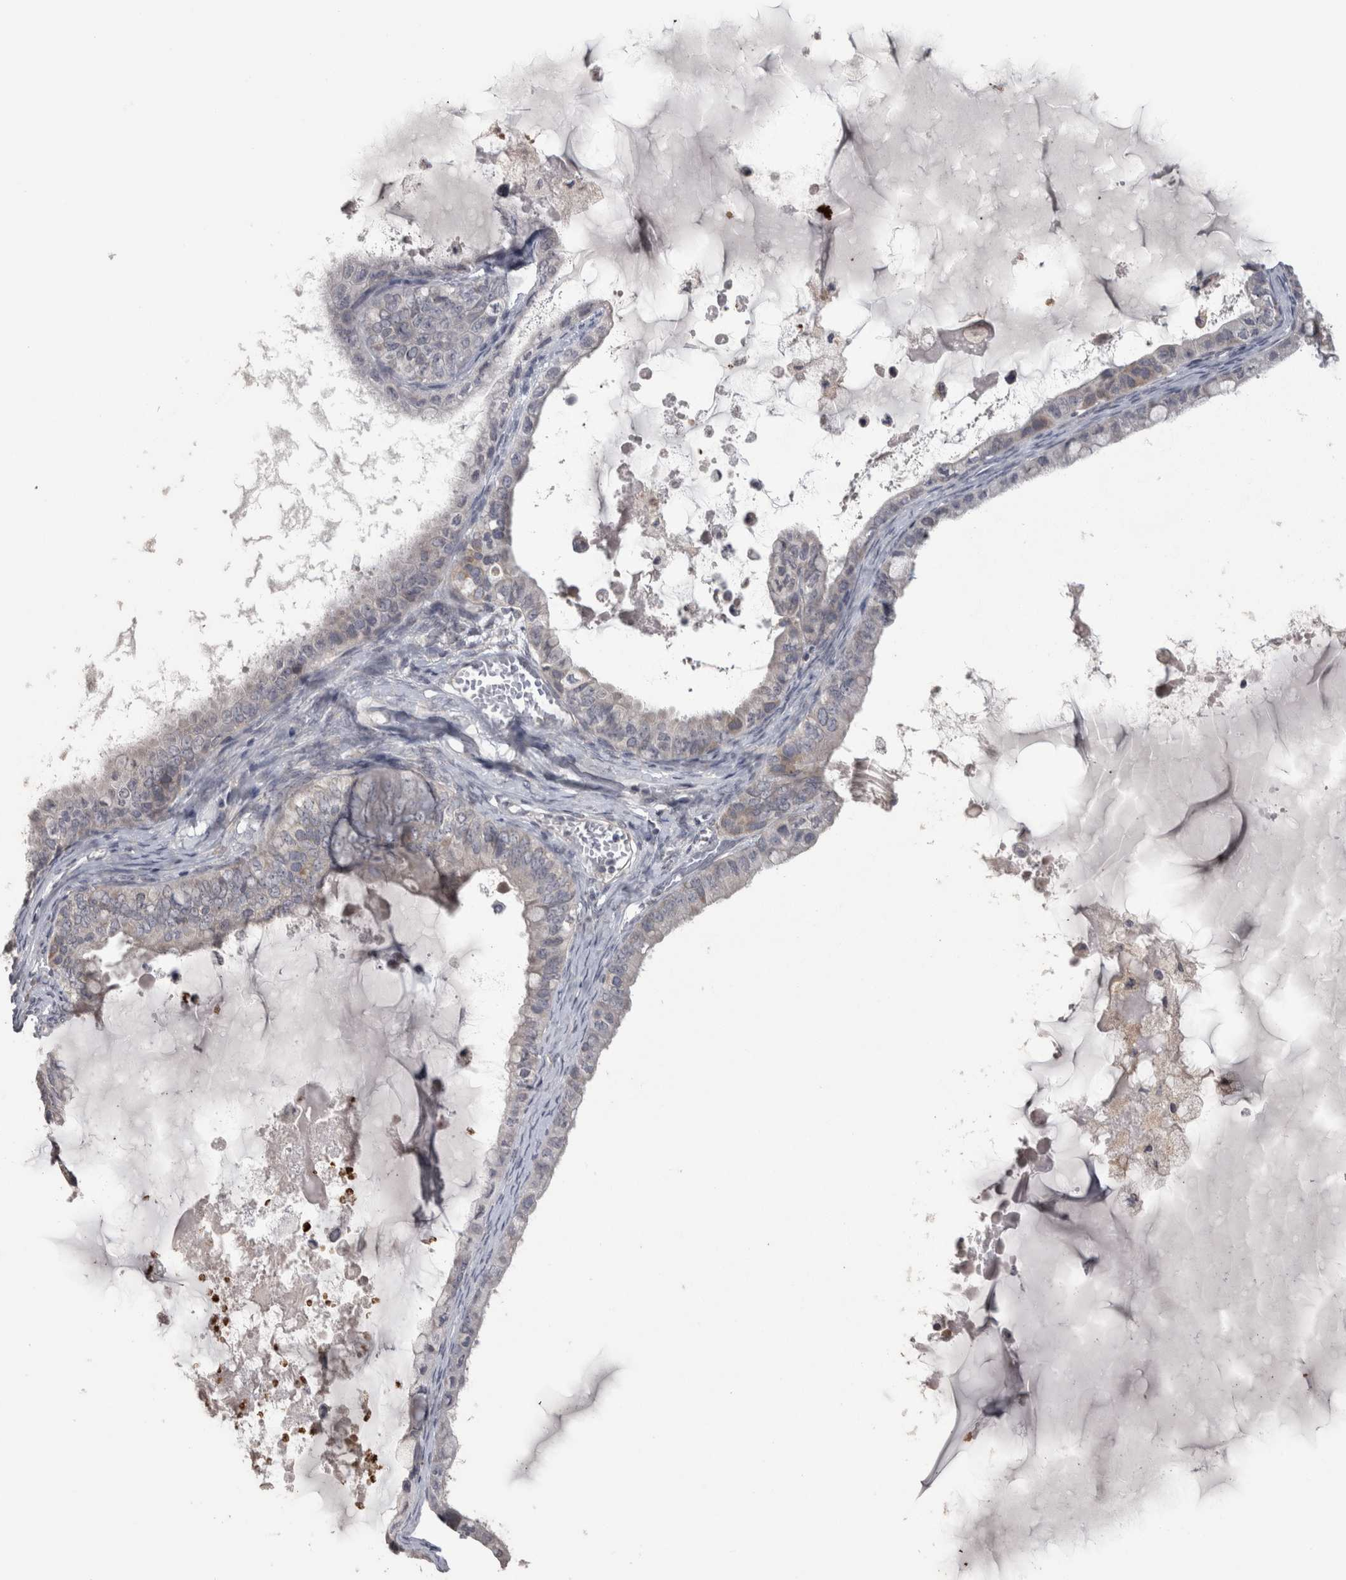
{"staining": {"intensity": "negative", "quantity": "none", "location": "none"}, "tissue": "ovarian cancer", "cell_type": "Tumor cells", "image_type": "cancer", "snomed": [{"axis": "morphology", "description": "Cystadenocarcinoma, mucinous, NOS"}, {"axis": "topography", "description": "Ovary"}], "caption": "IHC histopathology image of ovarian mucinous cystadenocarcinoma stained for a protein (brown), which reveals no expression in tumor cells. The staining is performed using DAB brown chromogen with nuclei counter-stained in using hematoxylin.", "gene": "RAB29", "patient": {"sex": "female", "age": 80}}